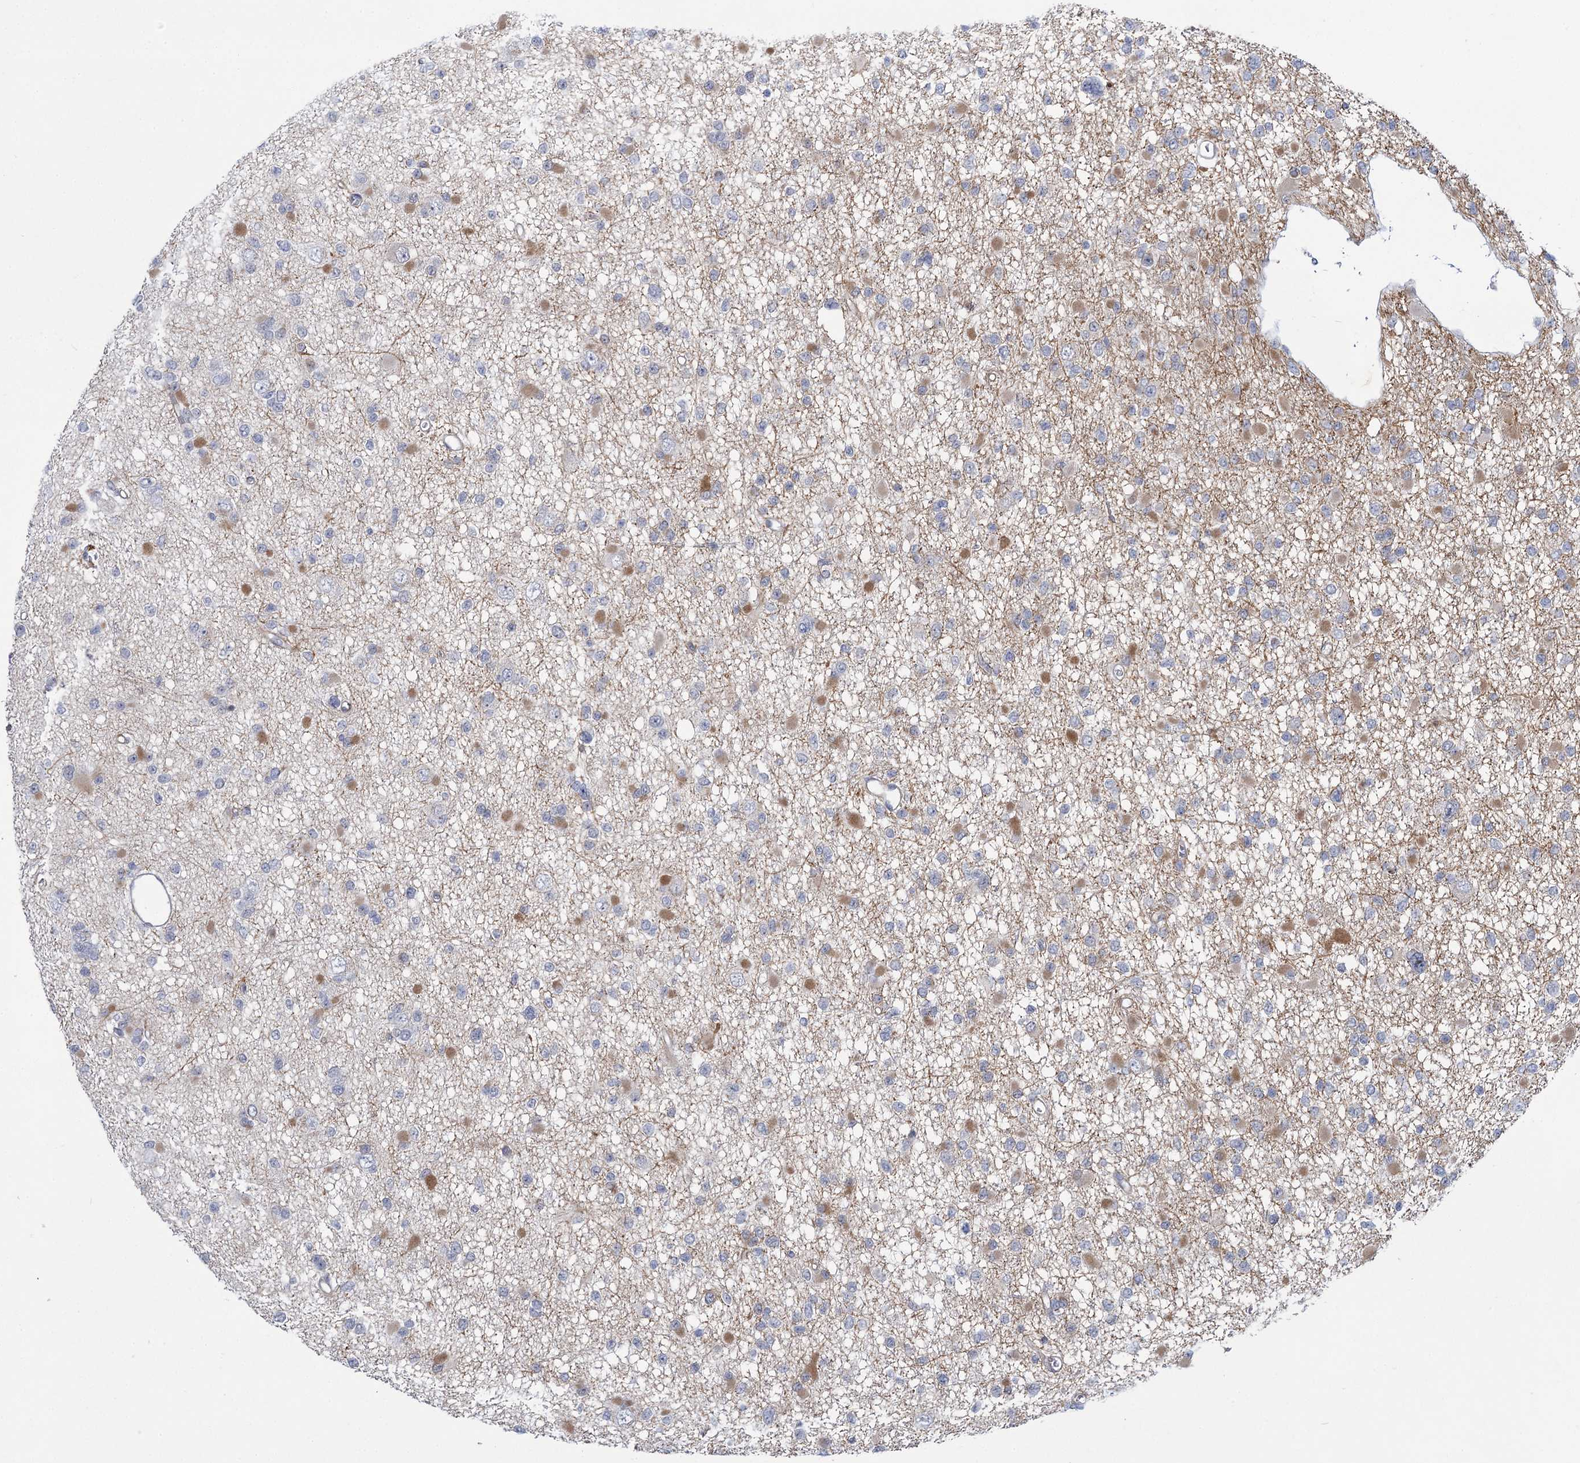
{"staining": {"intensity": "negative", "quantity": "none", "location": "none"}, "tissue": "glioma", "cell_type": "Tumor cells", "image_type": "cancer", "snomed": [{"axis": "morphology", "description": "Glioma, malignant, Low grade"}, {"axis": "topography", "description": "Brain"}], "caption": "Glioma was stained to show a protein in brown. There is no significant positivity in tumor cells.", "gene": "MBLAC2", "patient": {"sex": "female", "age": 22}}